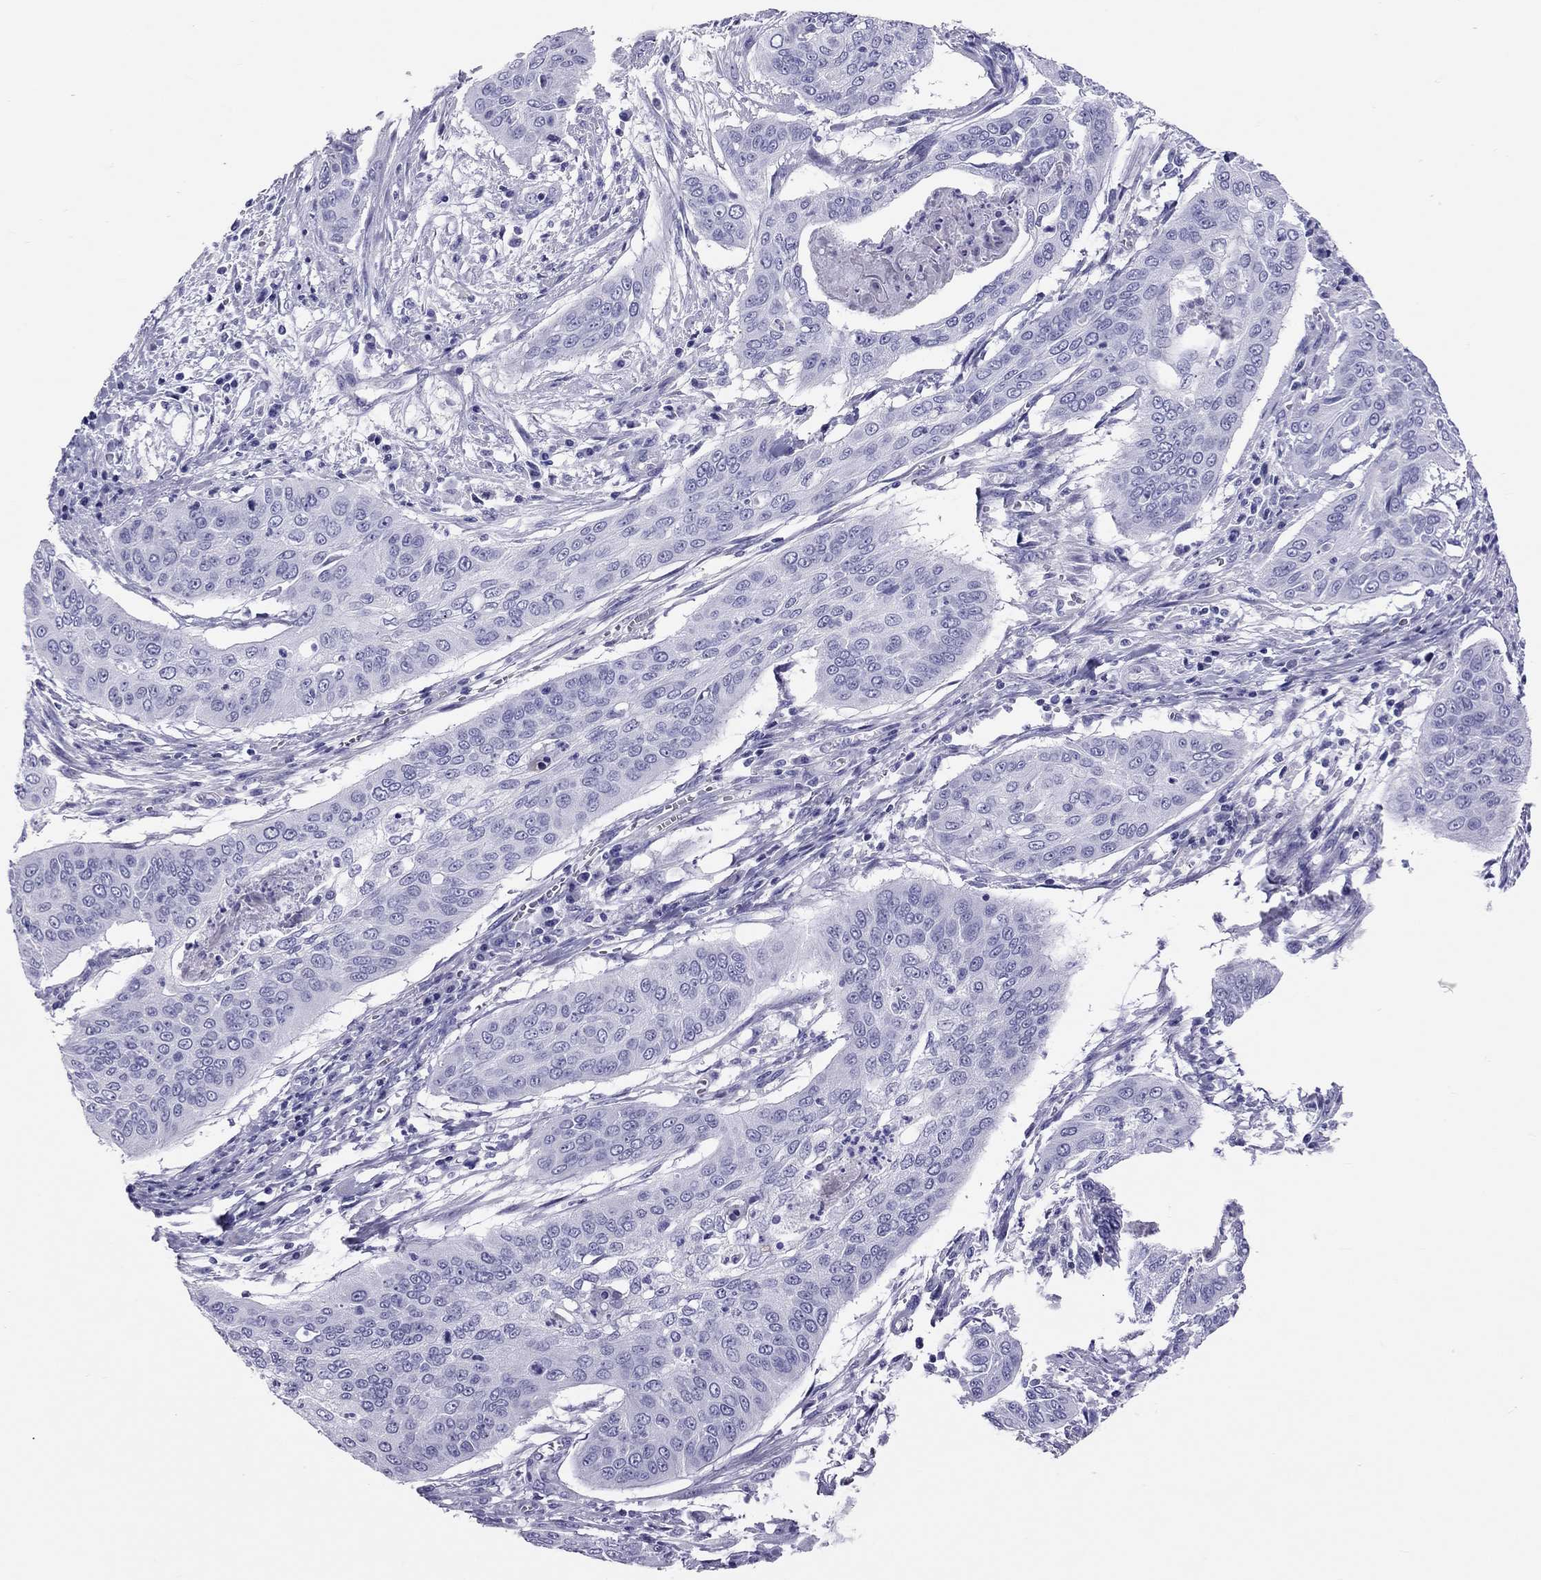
{"staining": {"intensity": "negative", "quantity": "none", "location": "none"}, "tissue": "cervical cancer", "cell_type": "Tumor cells", "image_type": "cancer", "snomed": [{"axis": "morphology", "description": "Squamous cell carcinoma, NOS"}, {"axis": "topography", "description": "Cervix"}], "caption": "IHC photomicrograph of neoplastic tissue: cervical cancer stained with DAB (3,3'-diaminobenzidine) displays no significant protein expression in tumor cells.", "gene": "PSMB11", "patient": {"sex": "female", "age": 39}}